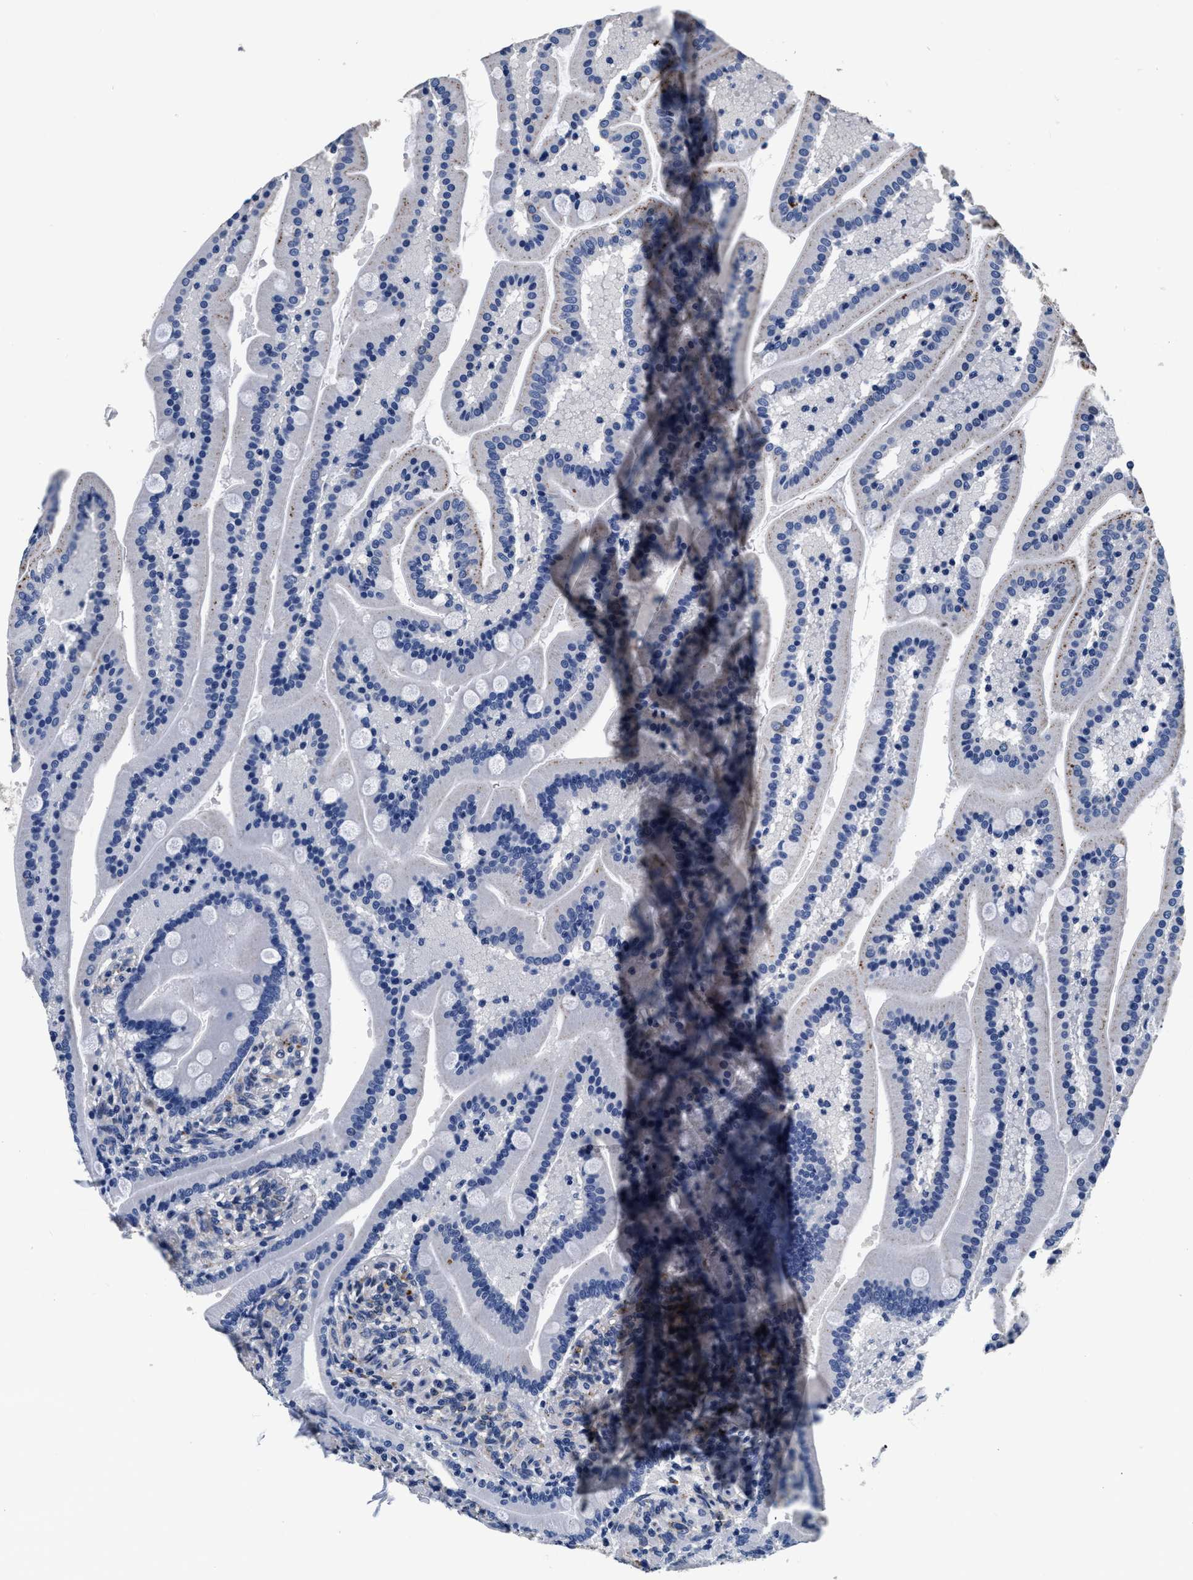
{"staining": {"intensity": "negative", "quantity": "none", "location": "none"}, "tissue": "duodenum", "cell_type": "Glandular cells", "image_type": "normal", "snomed": [{"axis": "morphology", "description": "Normal tissue, NOS"}, {"axis": "topography", "description": "Duodenum"}], "caption": "IHC histopathology image of benign duodenum stained for a protein (brown), which displays no positivity in glandular cells.", "gene": "GRN", "patient": {"sex": "male", "age": 54}}